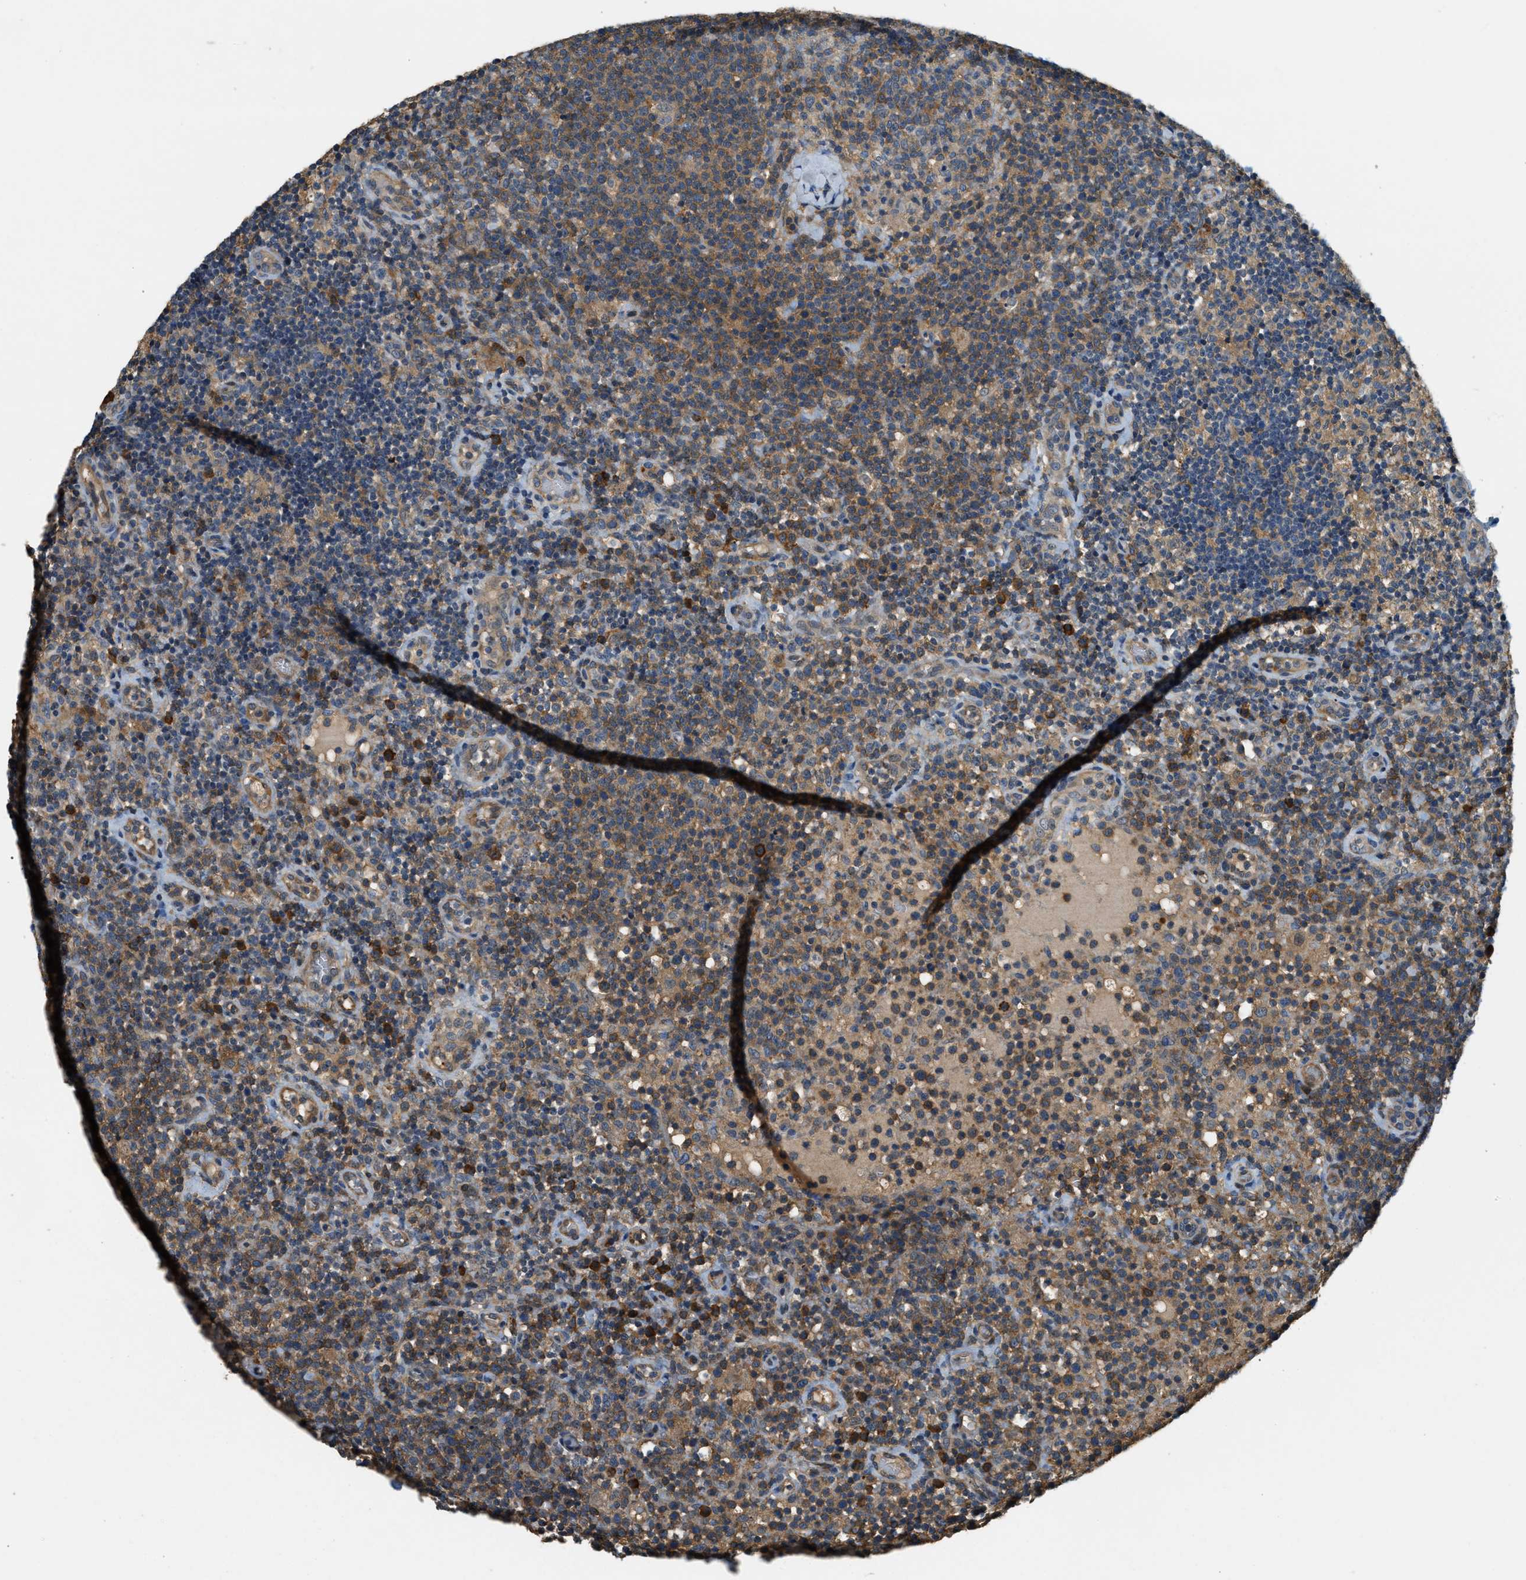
{"staining": {"intensity": "moderate", "quantity": ">75%", "location": "cytoplasmic/membranous"}, "tissue": "lymphoma", "cell_type": "Tumor cells", "image_type": "cancer", "snomed": [{"axis": "morphology", "description": "Malignant lymphoma, non-Hodgkin's type, High grade"}, {"axis": "topography", "description": "Lymph node"}], "caption": "A high-resolution histopathology image shows immunohistochemistry (IHC) staining of malignant lymphoma, non-Hodgkin's type (high-grade), which displays moderate cytoplasmic/membranous positivity in about >75% of tumor cells.", "gene": "CFLAR", "patient": {"sex": "male", "age": 61}}